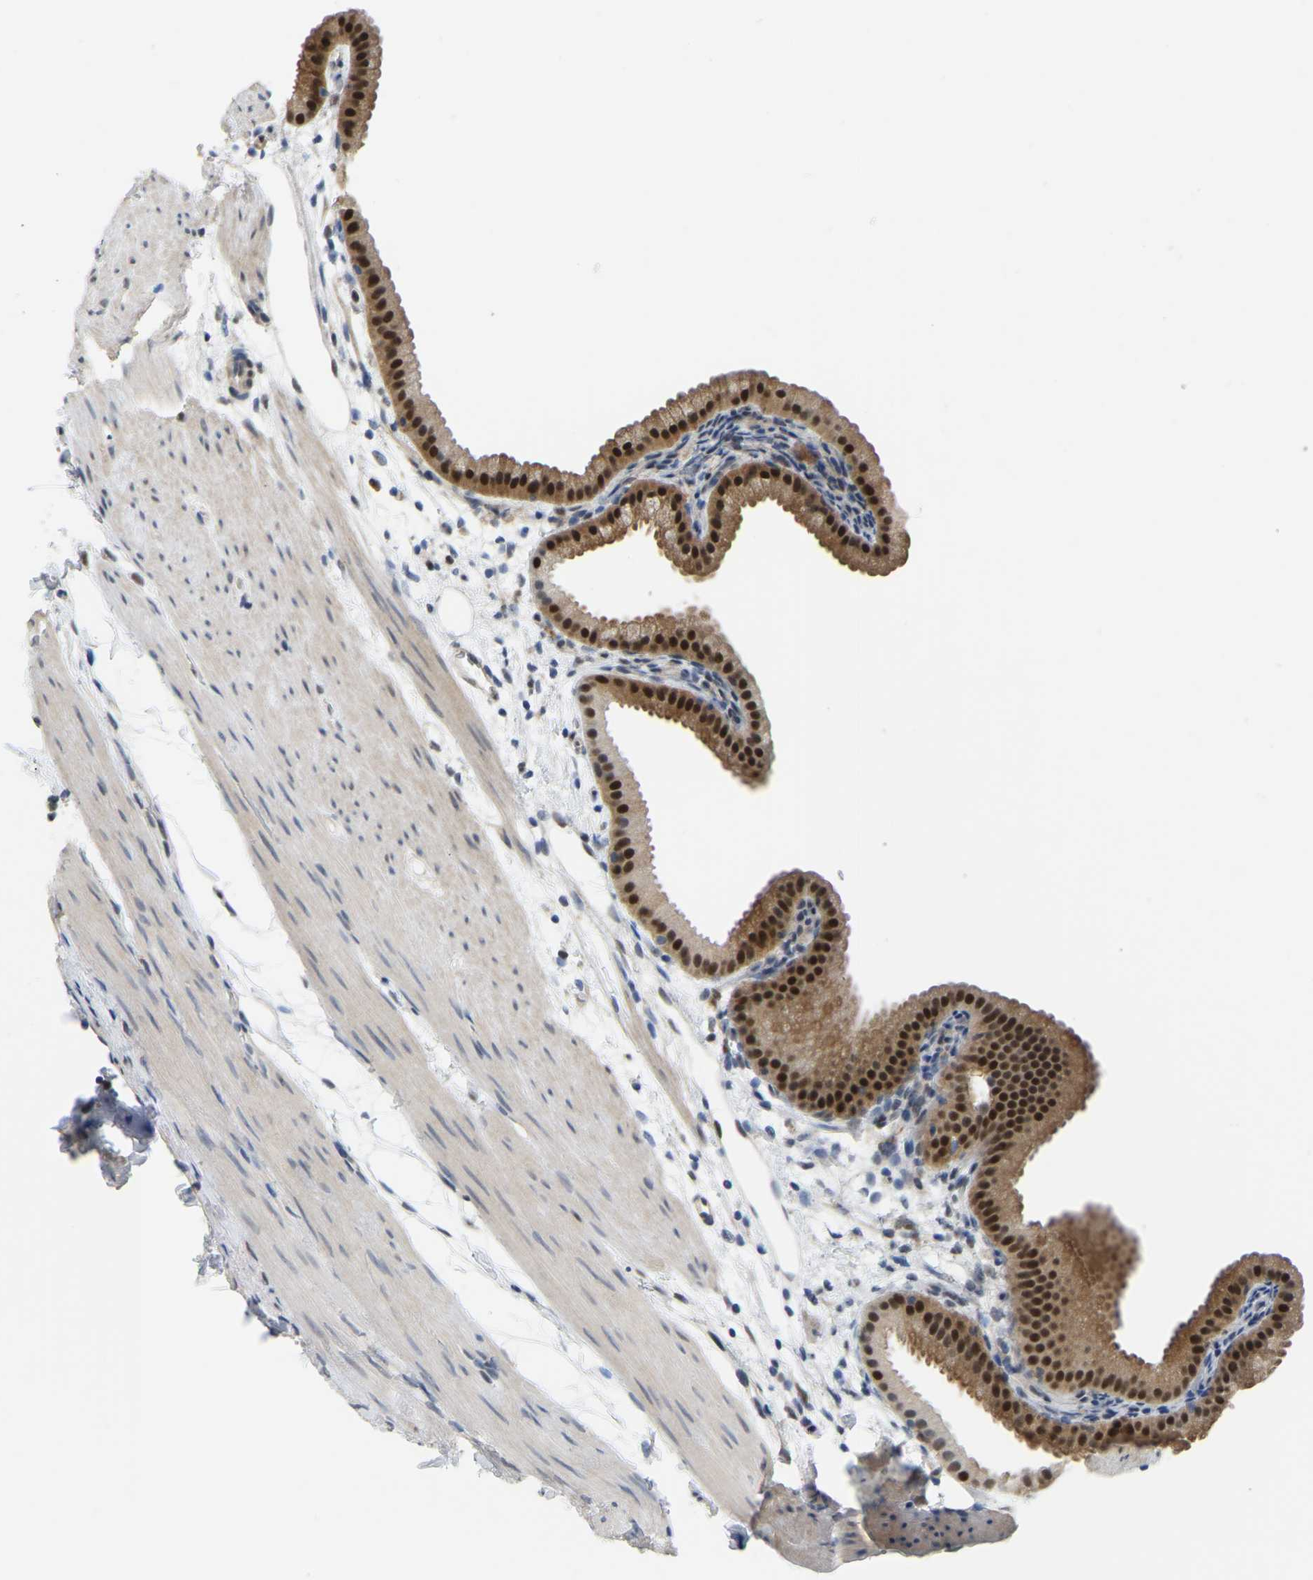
{"staining": {"intensity": "strong", "quantity": ">75%", "location": "cytoplasmic/membranous,nuclear"}, "tissue": "gallbladder", "cell_type": "Glandular cells", "image_type": "normal", "snomed": [{"axis": "morphology", "description": "Normal tissue, NOS"}, {"axis": "topography", "description": "Gallbladder"}], "caption": "Immunohistochemical staining of unremarkable gallbladder demonstrates high levels of strong cytoplasmic/membranous,nuclear expression in approximately >75% of glandular cells.", "gene": "KLRG2", "patient": {"sex": "female", "age": 64}}